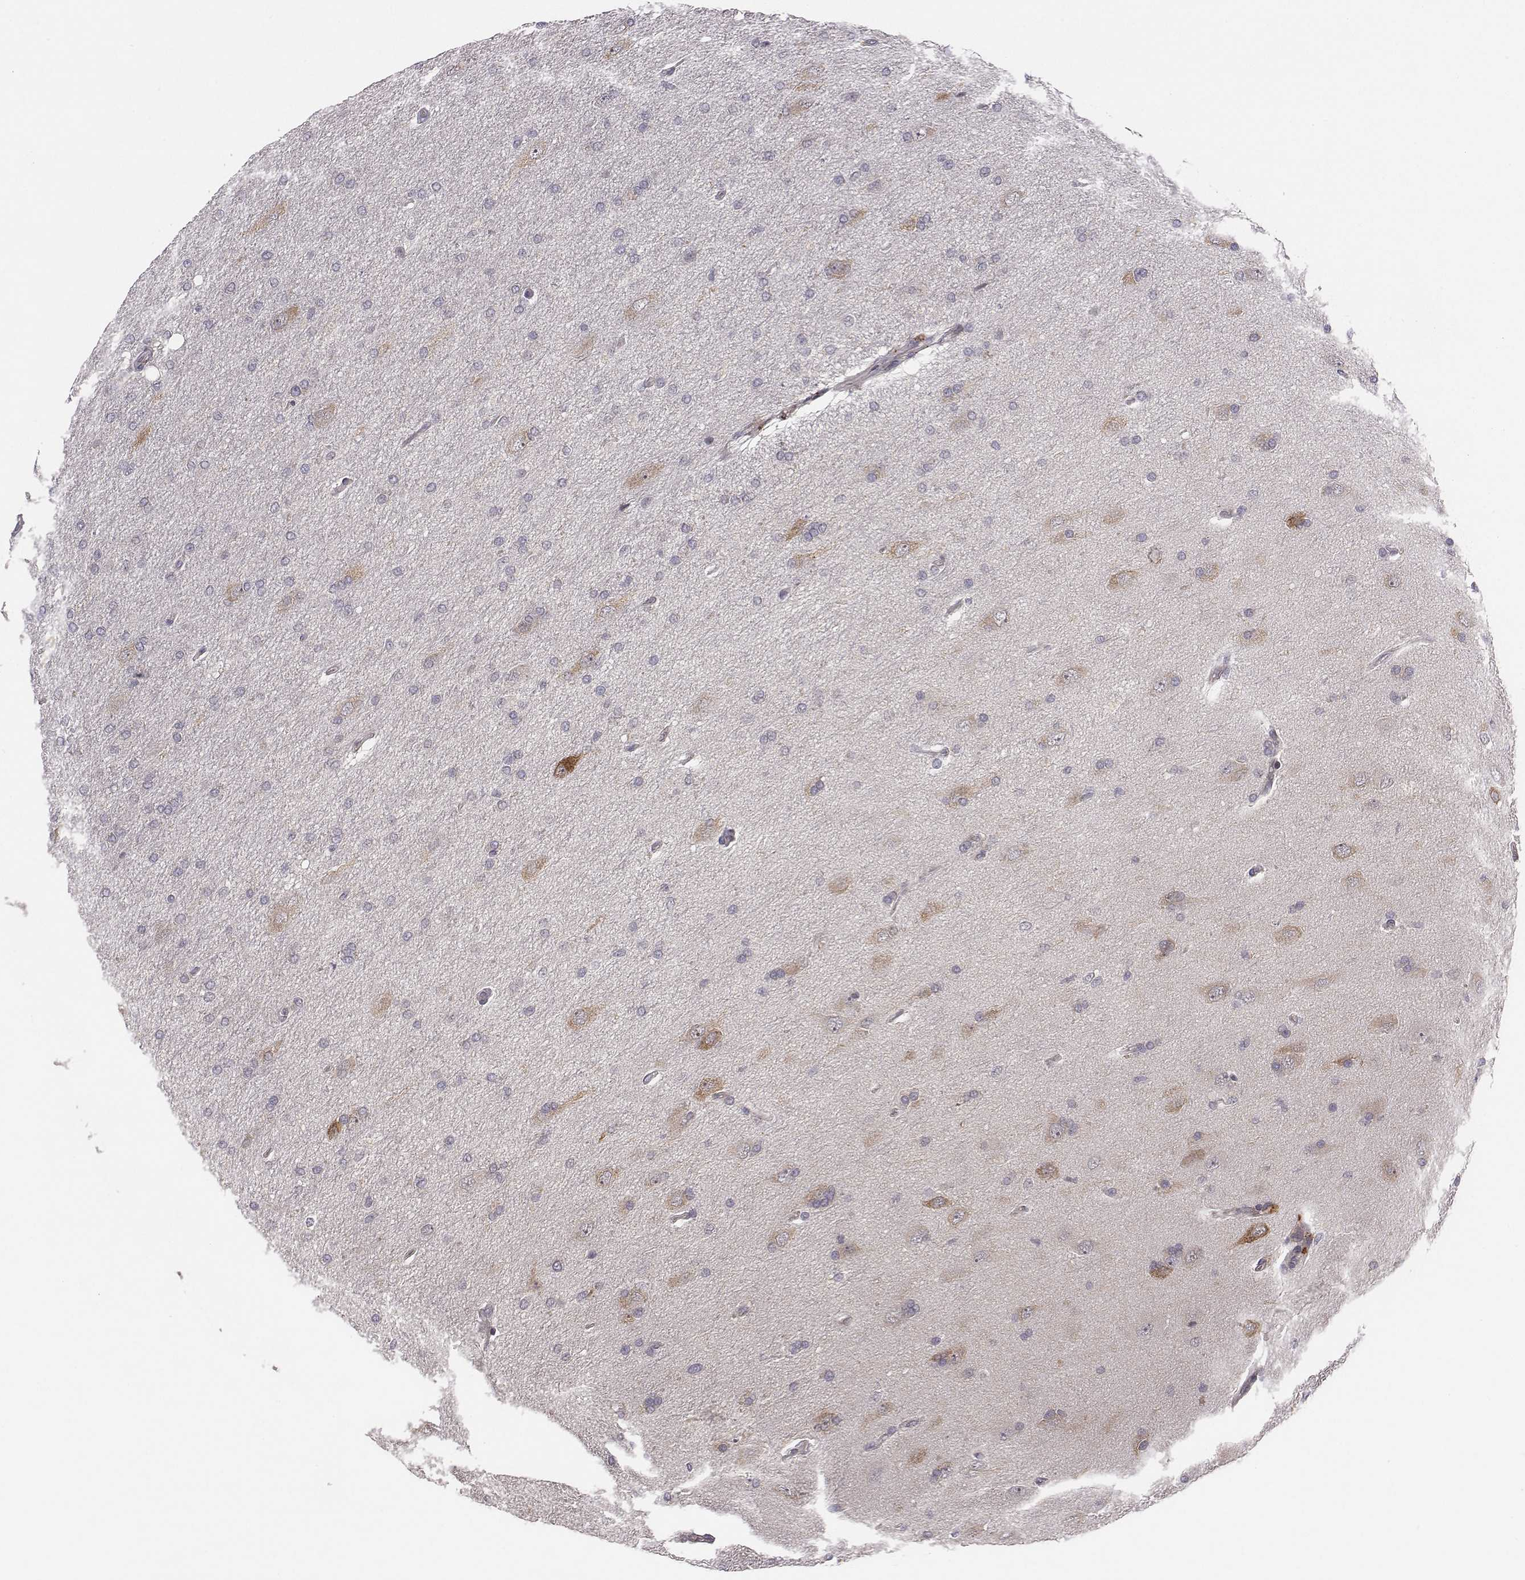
{"staining": {"intensity": "negative", "quantity": "none", "location": "none"}, "tissue": "glioma", "cell_type": "Tumor cells", "image_type": "cancer", "snomed": [{"axis": "morphology", "description": "Glioma, malignant, High grade"}, {"axis": "topography", "description": "Cerebral cortex"}], "caption": "Immunohistochemistry photomicrograph of neoplastic tissue: glioma stained with DAB displays no significant protein expression in tumor cells.", "gene": "SMURF2", "patient": {"sex": "male", "age": 70}}